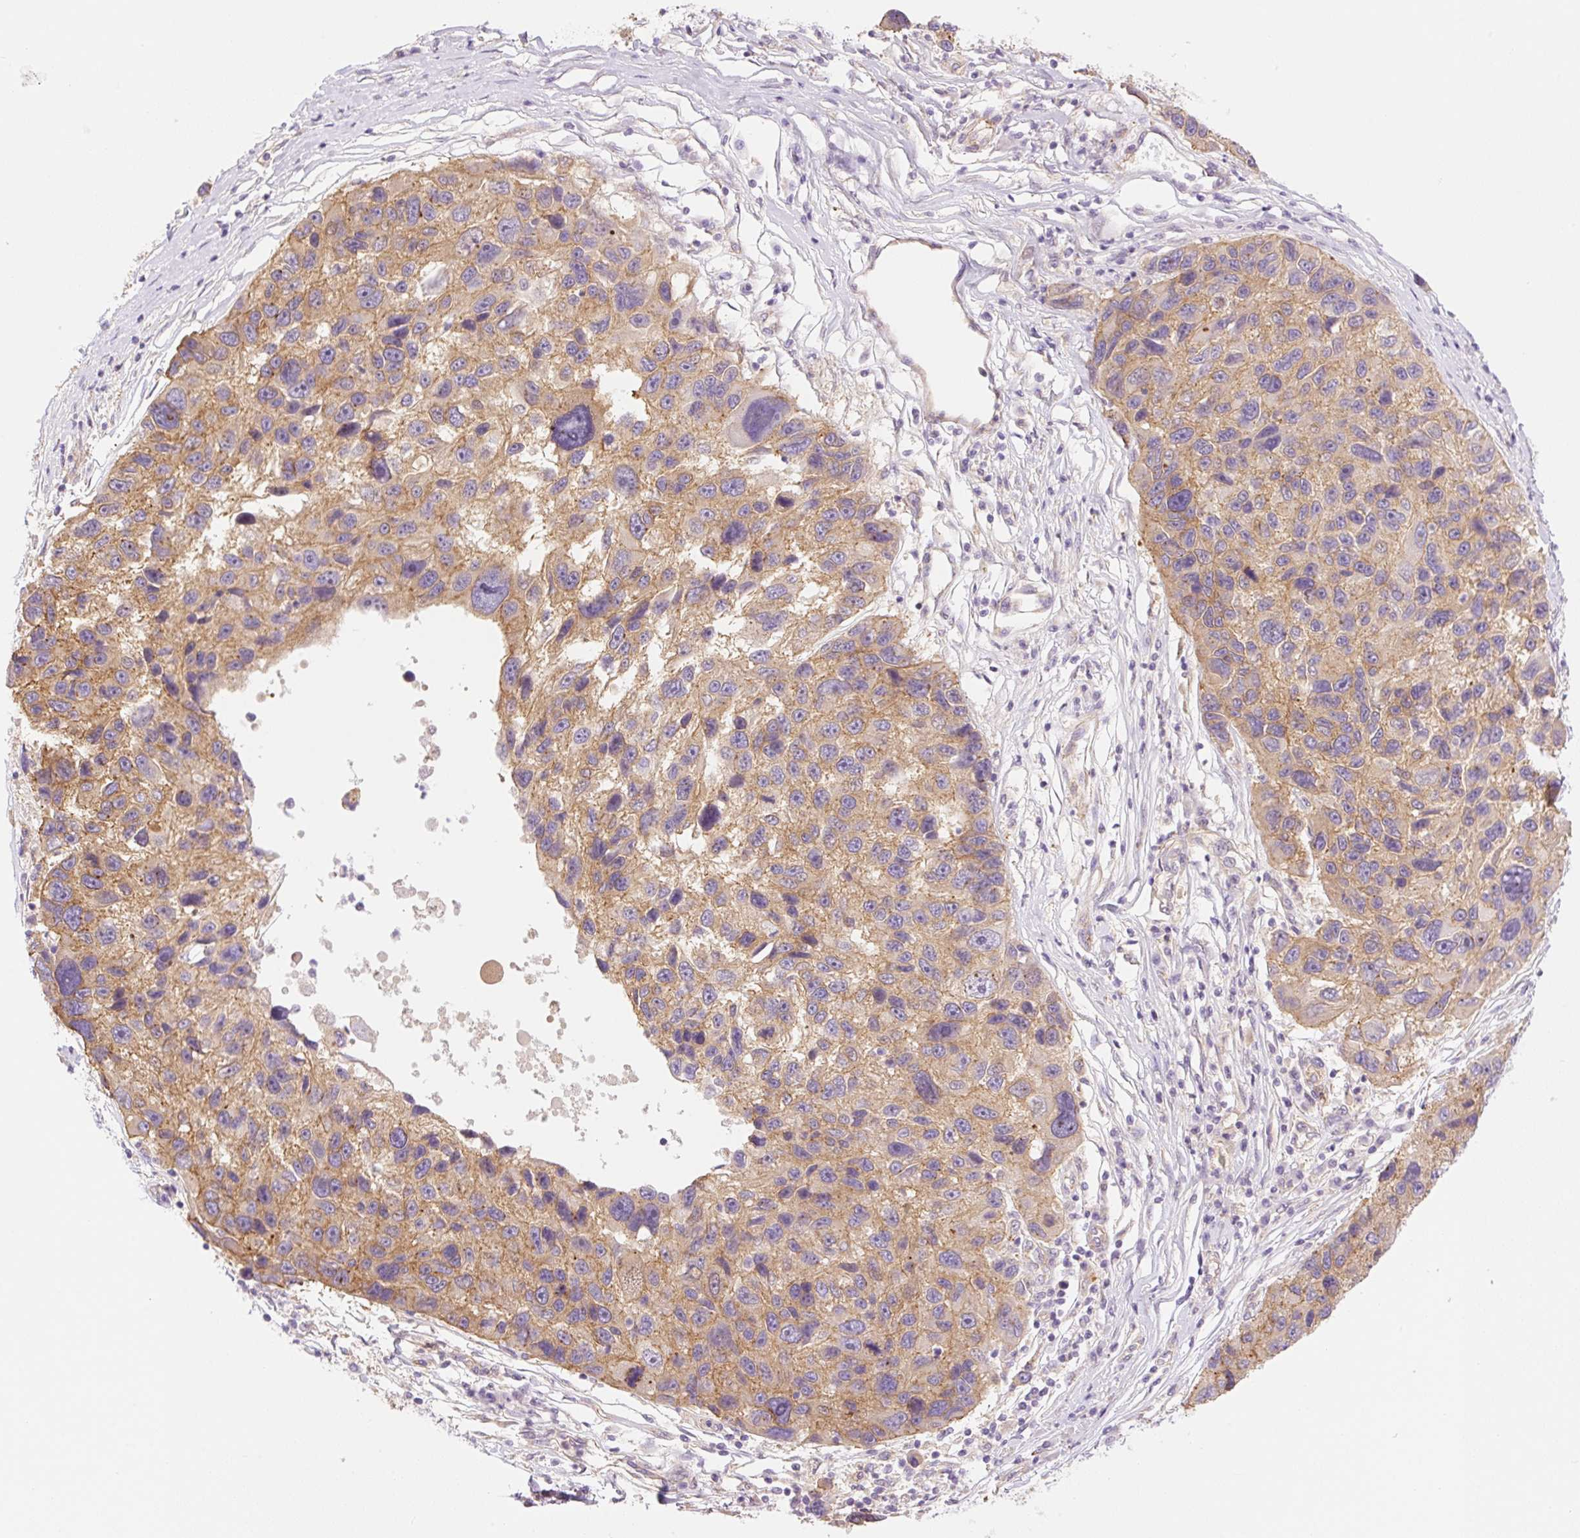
{"staining": {"intensity": "moderate", "quantity": ">75%", "location": "cytoplasmic/membranous"}, "tissue": "melanoma", "cell_type": "Tumor cells", "image_type": "cancer", "snomed": [{"axis": "morphology", "description": "Malignant melanoma, NOS"}, {"axis": "topography", "description": "Skin"}], "caption": "Protein positivity by immunohistochemistry (IHC) demonstrates moderate cytoplasmic/membranous positivity in approximately >75% of tumor cells in malignant melanoma.", "gene": "NLRP5", "patient": {"sex": "male", "age": 53}}